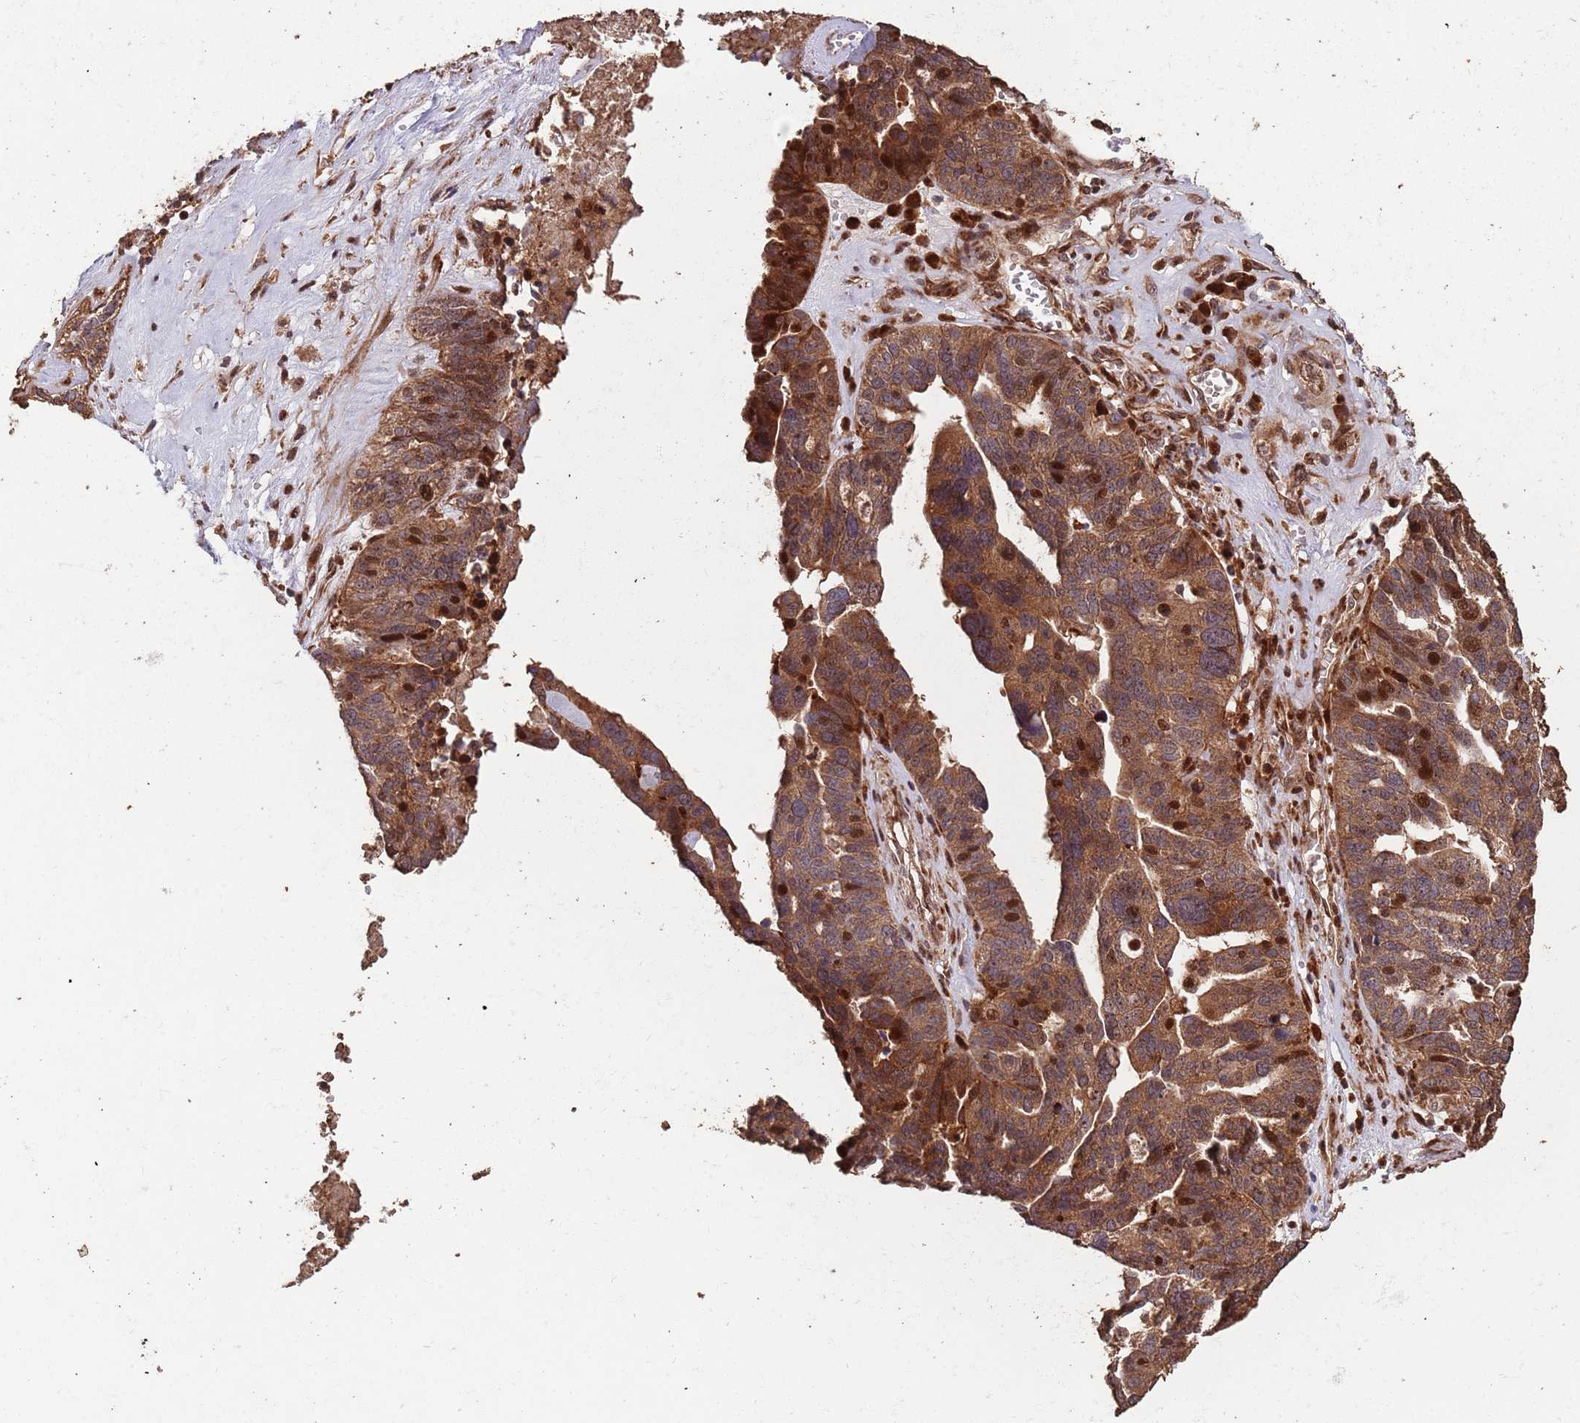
{"staining": {"intensity": "moderate", "quantity": ">75%", "location": "cytoplasmic/membranous"}, "tissue": "ovarian cancer", "cell_type": "Tumor cells", "image_type": "cancer", "snomed": [{"axis": "morphology", "description": "Cystadenocarcinoma, serous, NOS"}, {"axis": "topography", "description": "Ovary"}], "caption": "Protein expression analysis of ovarian cancer reveals moderate cytoplasmic/membranous positivity in approximately >75% of tumor cells.", "gene": "ZNF428", "patient": {"sex": "female", "age": 59}}